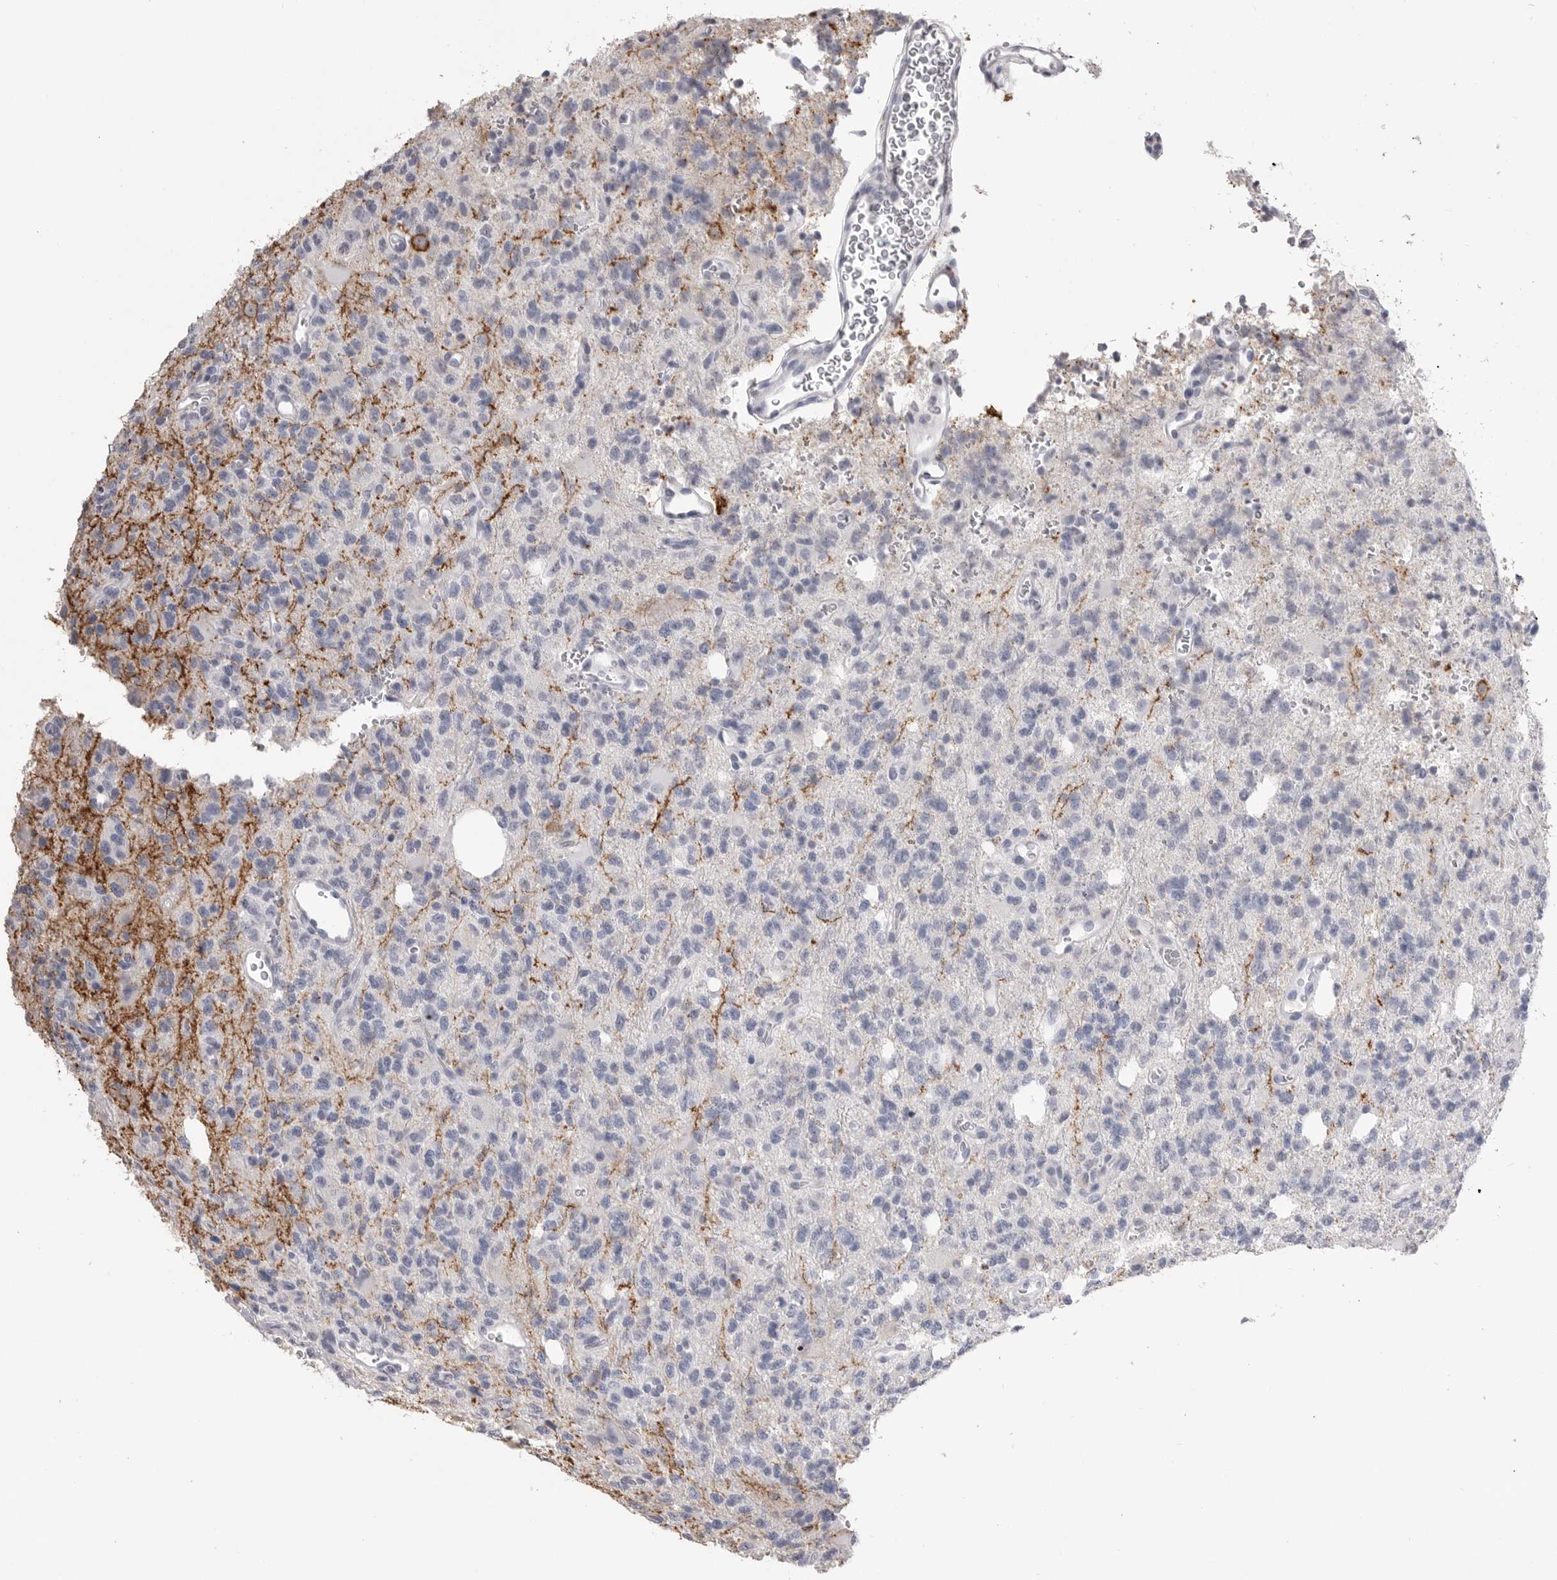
{"staining": {"intensity": "negative", "quantity": "none", "location": "none"}, "tissue": "glioma", "cell_type": "Tumor cells", "image_type": "cancer", "snomed": [{"axis": "morphology", "description": "Glioma, malignant, High grade"}, {"axis": "topography", "description": "Brain"}], "caption": "IHC of human high-grade glioma (malignant) reveals no expression in tumor cells. (DAB (3,3'-diaminobenzidine) immunohistochemistry with hematoxylin counter stain).", "gene": "ICAM5", "patient": {"sex": "female", "age": 62}}